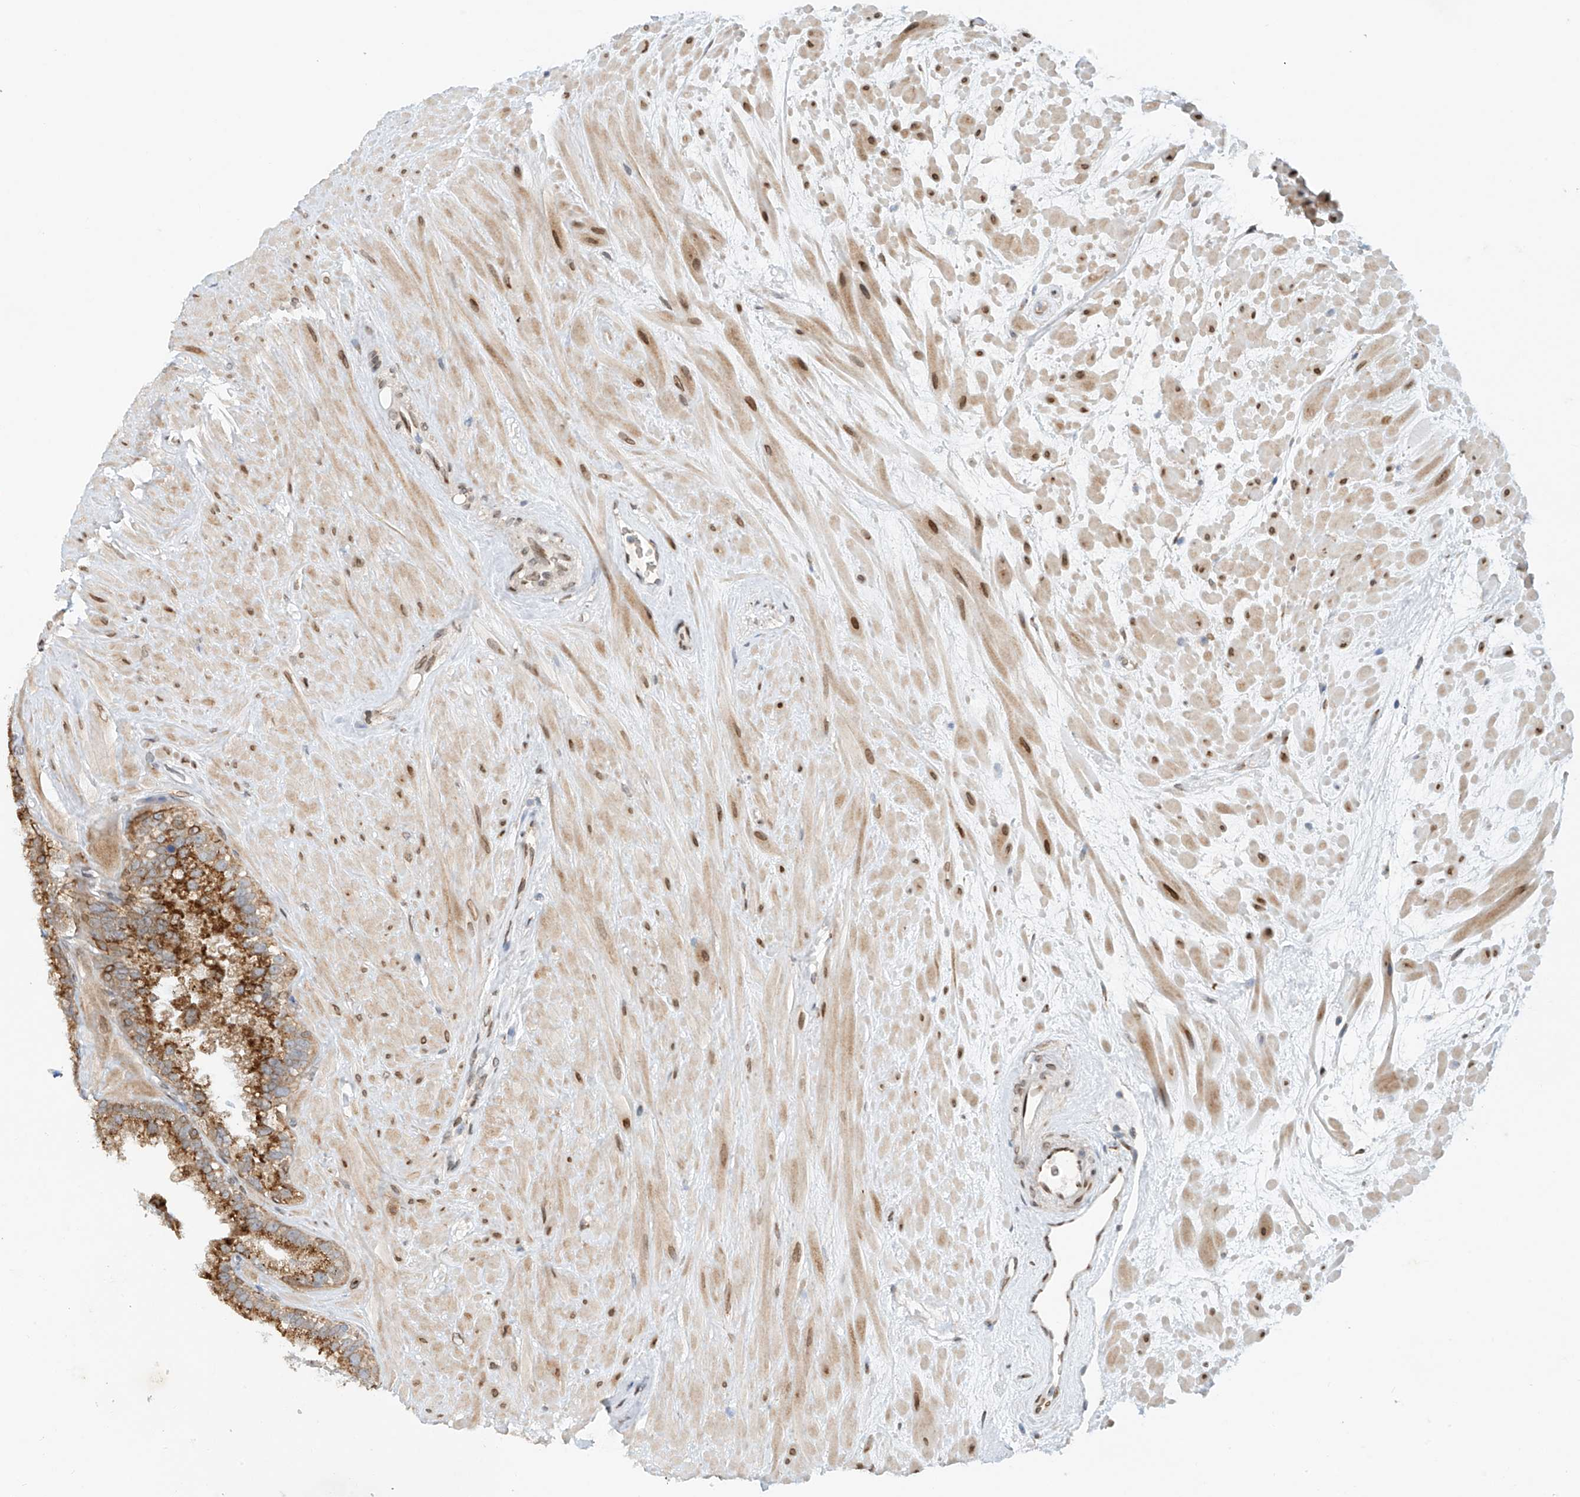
{"staining": {"intensity": "moderate", "quantity": ">75%", "location": "cytoplasmic/membranous"}, "tissue": "seminal vesicle", "cell_type": "Glandular cells", "image_type": "normal", "snomed": [{"axis": "morphology", "description": "Normal tissue, NOS"}, {"axis": "topography", "description": "Seminal veicle"}], "caption": "This histopathology image shows immunohistochemistry staining of unremarkable human seminal vesicle, with medium moderate cytoplasmic/membranous positivity in about >75% of glandular cells.", "gene": "STARD9", "patient": {"sex": "male", "age": 80}}